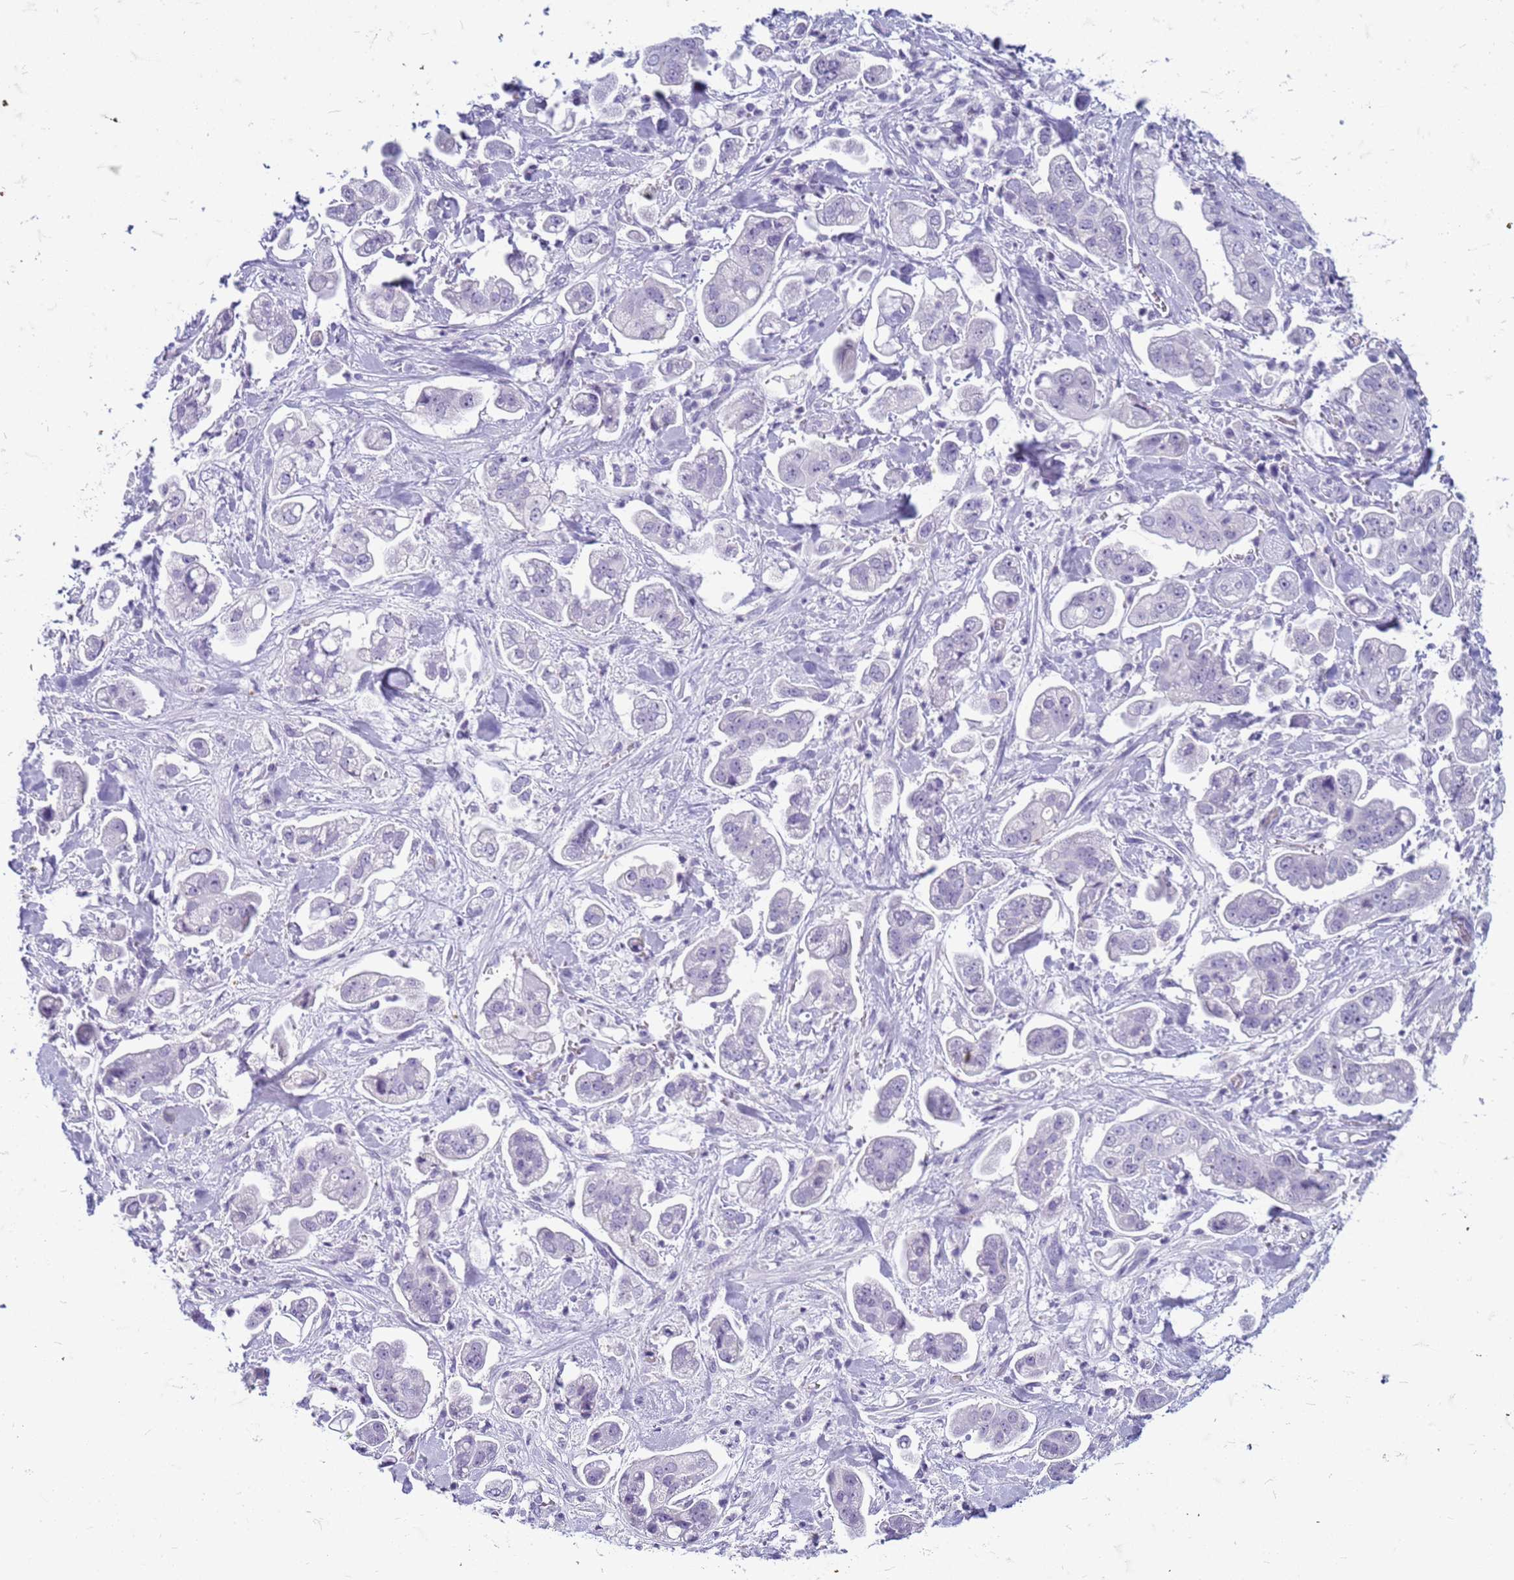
{"staining": {"intensity": "negative", "quantity": "none", "location": "none"}, "tissue": "stomach cancer", "cell_type": "Tumor cells", "image_type": "cancer", "snomed": [{"axis": "morphology", "description": "Adenocarcinoma, NOS"}, {"axis": "topography", "description": "Stomach"}], "caption": "Image shows no significant protein staining in tumor cells of stomach cancer (adenocarcinoma). Brightfield microscopy of IHC stained with DAB (brown) and hematoxylin (blue), captured at high magnification.", "gene": "CFAP100", "patient": {"sex": "male", "age": 62}}